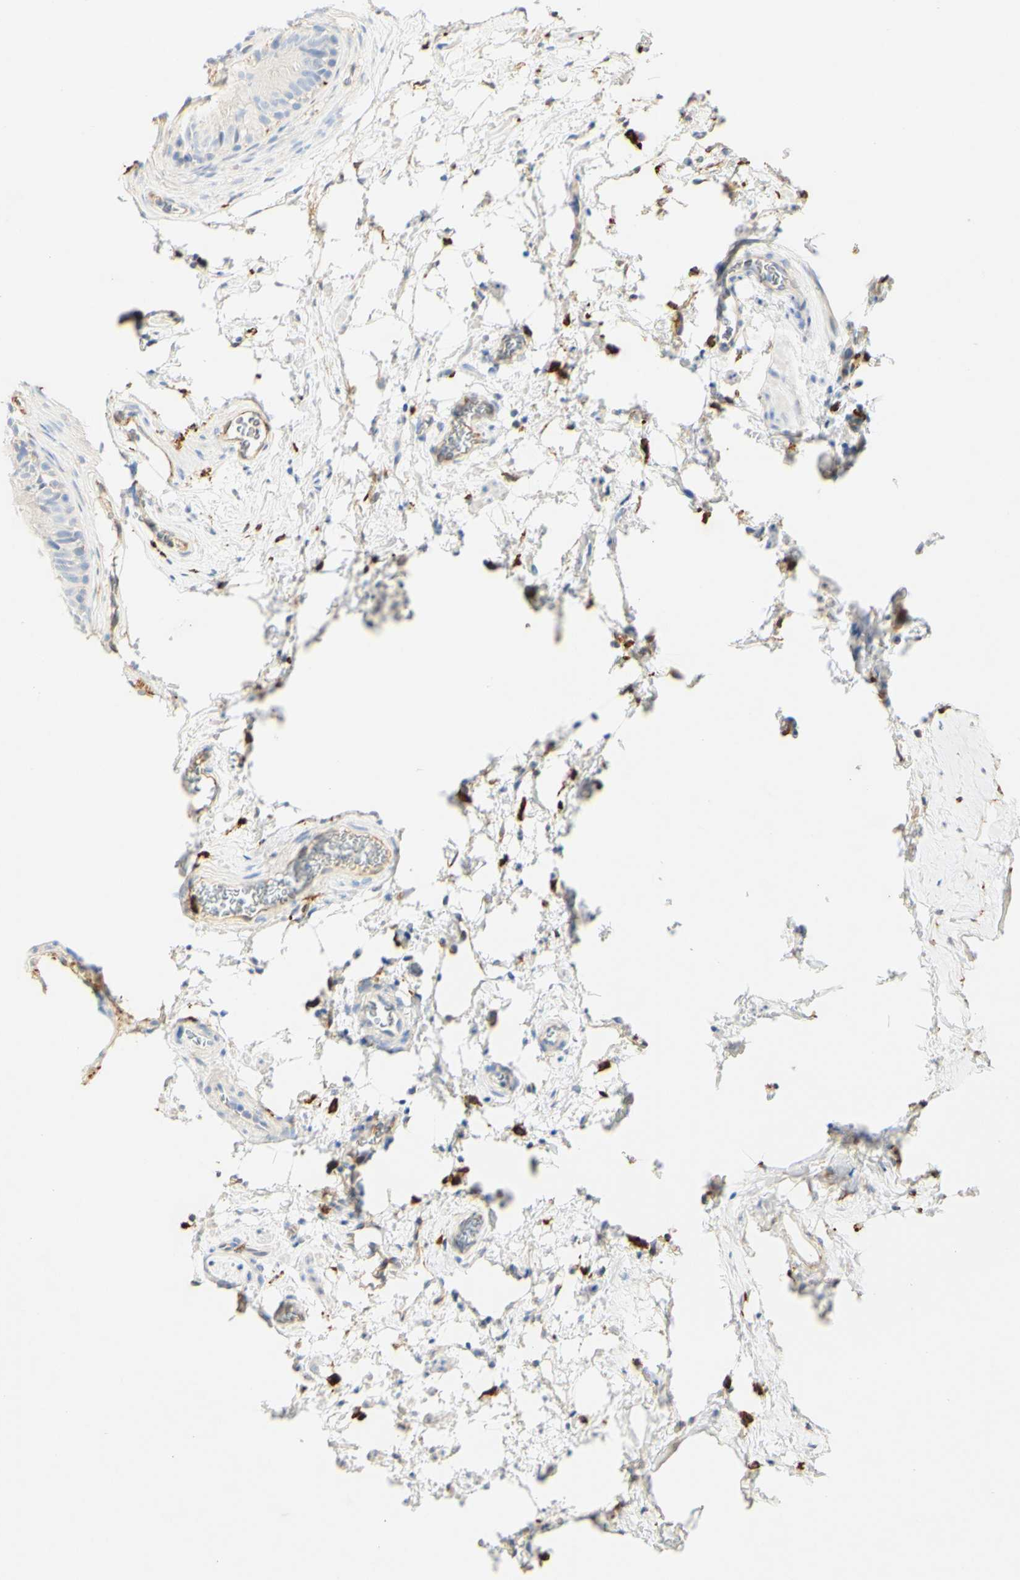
{"staining": {"intensity": "negative", "quantity": "none", "location": "none"}, "tissue": "epididymis", "cell_type": "Glandular cells", "image_type": "normal", "snomed": [{"axis": "morphology", "description": "Normal tissue, NOS"}, {"axis": "topography", "description": "Epididymis"}], "caption": "The image reveals no staining of glandular cells in normal epididymis.", "gene": "FCGRT", "patient": {"sex": "male", "age": 36}}